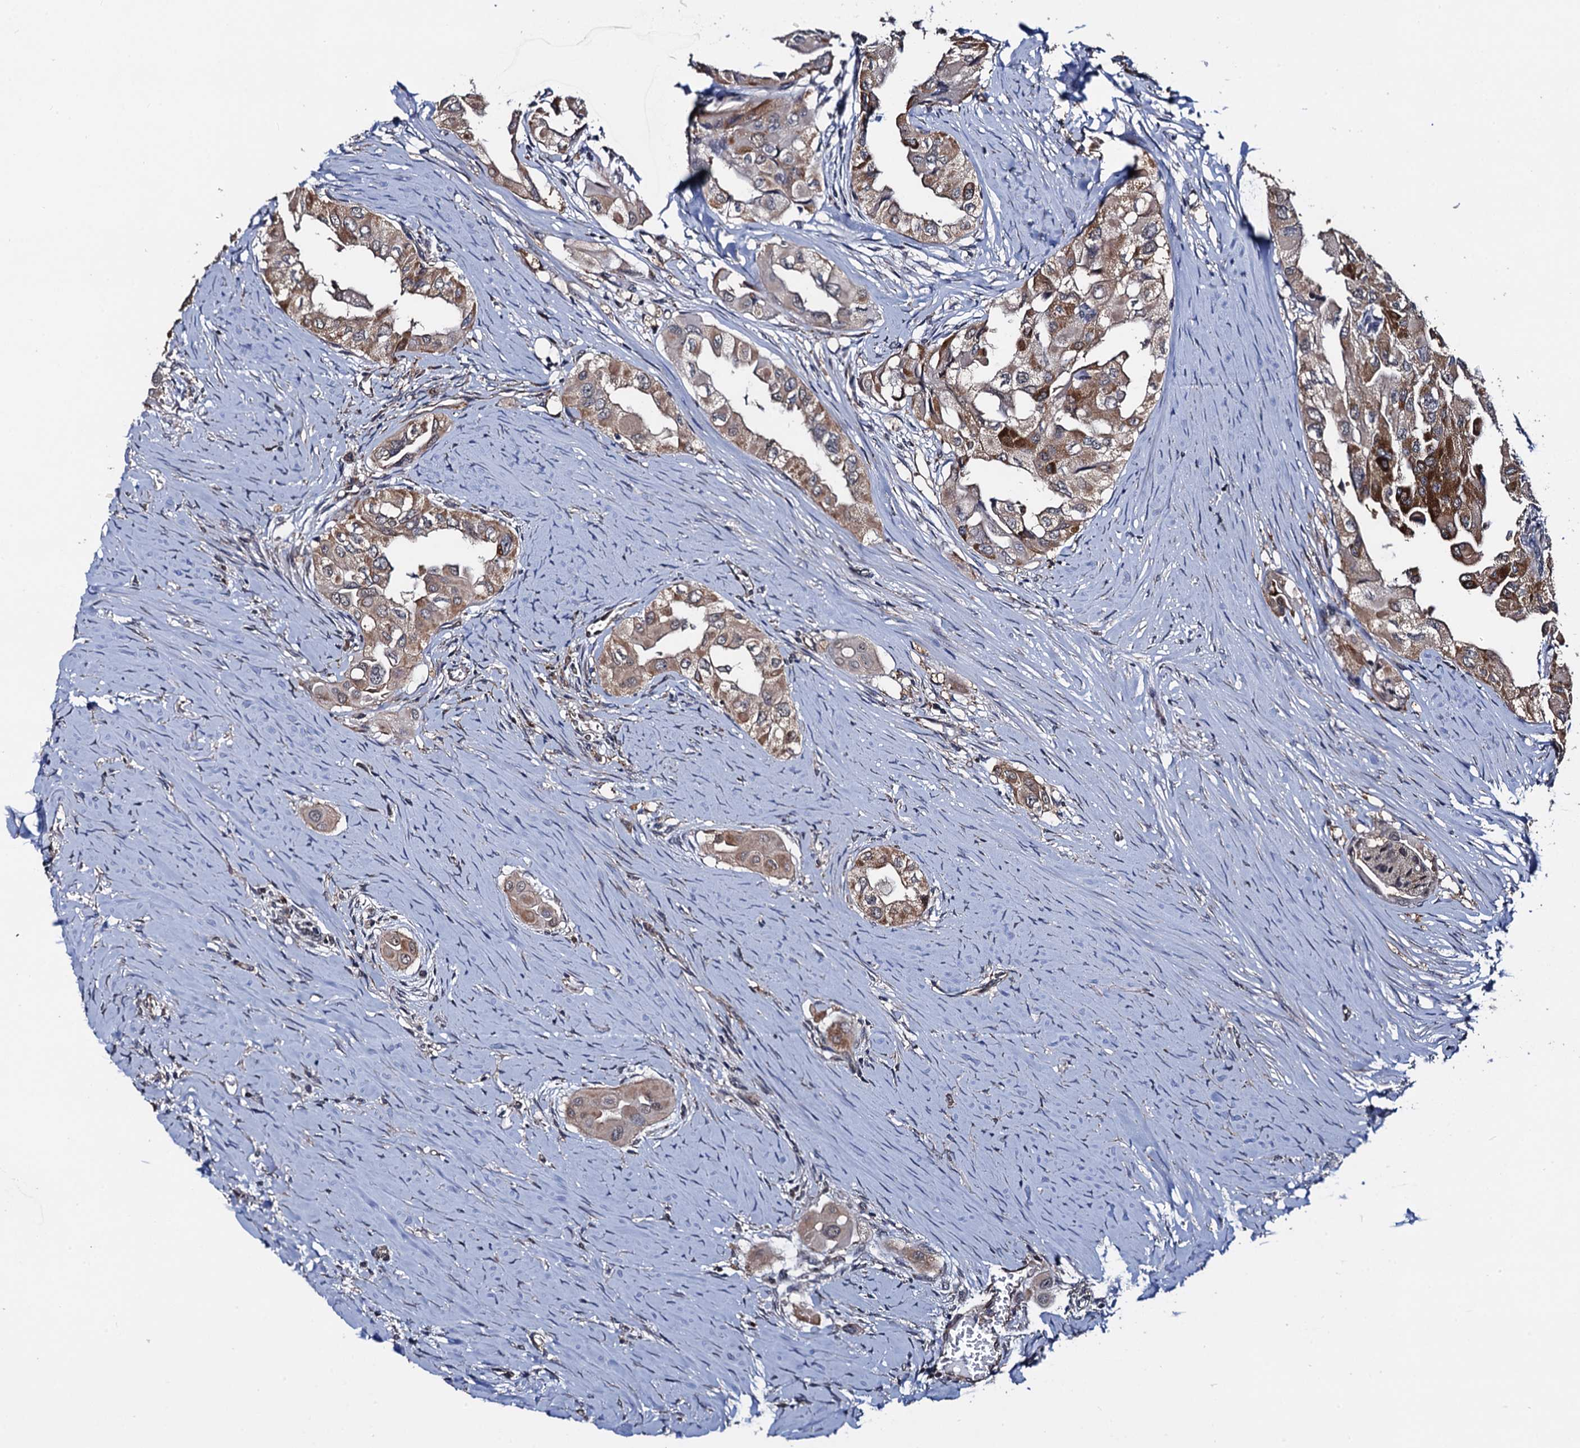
{"staining": {"intensity": "moderate", "quantity": ">75%", "location": "cytoplasmic/membranous"}, "tissue": "thyroid cancer", "cell_type": "Tumor cells", "image_type": "cancer", "snomed": [{"axis": "morphology", "description": "Papillary adenocarcinoma, NOS"}, {"axis": "topography", "description": "Thyroid gland"}], "caption": "Moderate cytoplasmic/membranous protein positivity is appreciated in about >75% of tumor cells in thyroid cancer (papillary adenocarcinoma).", "gene": "PTCD3", "patient": {"sex": "female", "age": 59}}